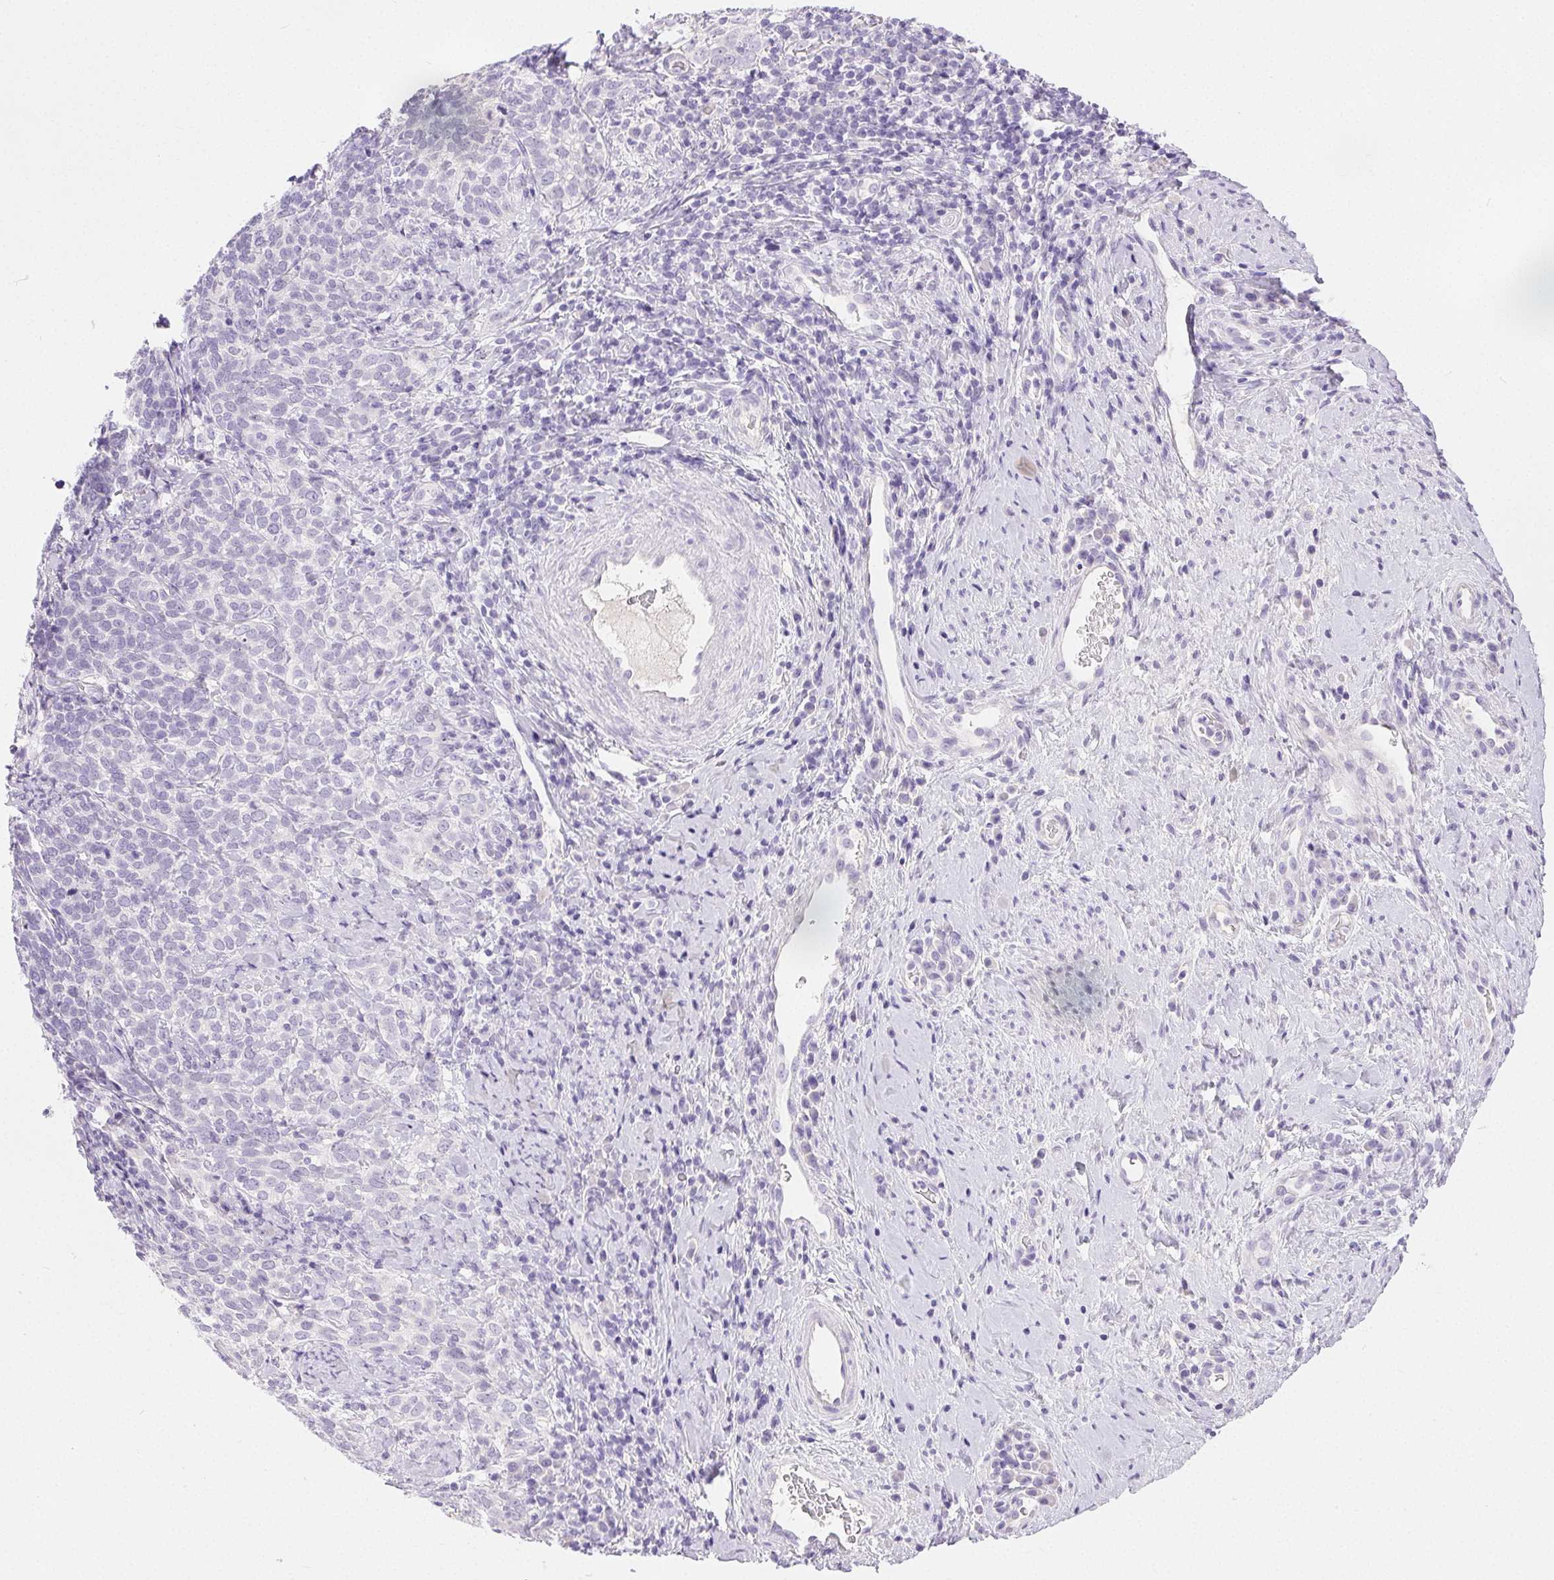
{"staining": {"intensity": "negative", "quantity": "none", "location": "none"}, "tissue": "cervical cancer", "cell_type": "Tumor cells", "image_type": "cancer", "snomed": [{"axis": "morphology", "description": "Normal tissue, NOS"}, {"axis": "morphology", "description": "Squamous cell carcinoma, NOS"}, {"axis": "topography", "description": "Vagina"}, {"axis": "topography", "description": "Cervix"}], "caption": "Protein analysis of cervical cancer reveals no significant positivity in tumor cells.", "gene": "CLDN16", "patient": {"sex": "female", "age": 45}}